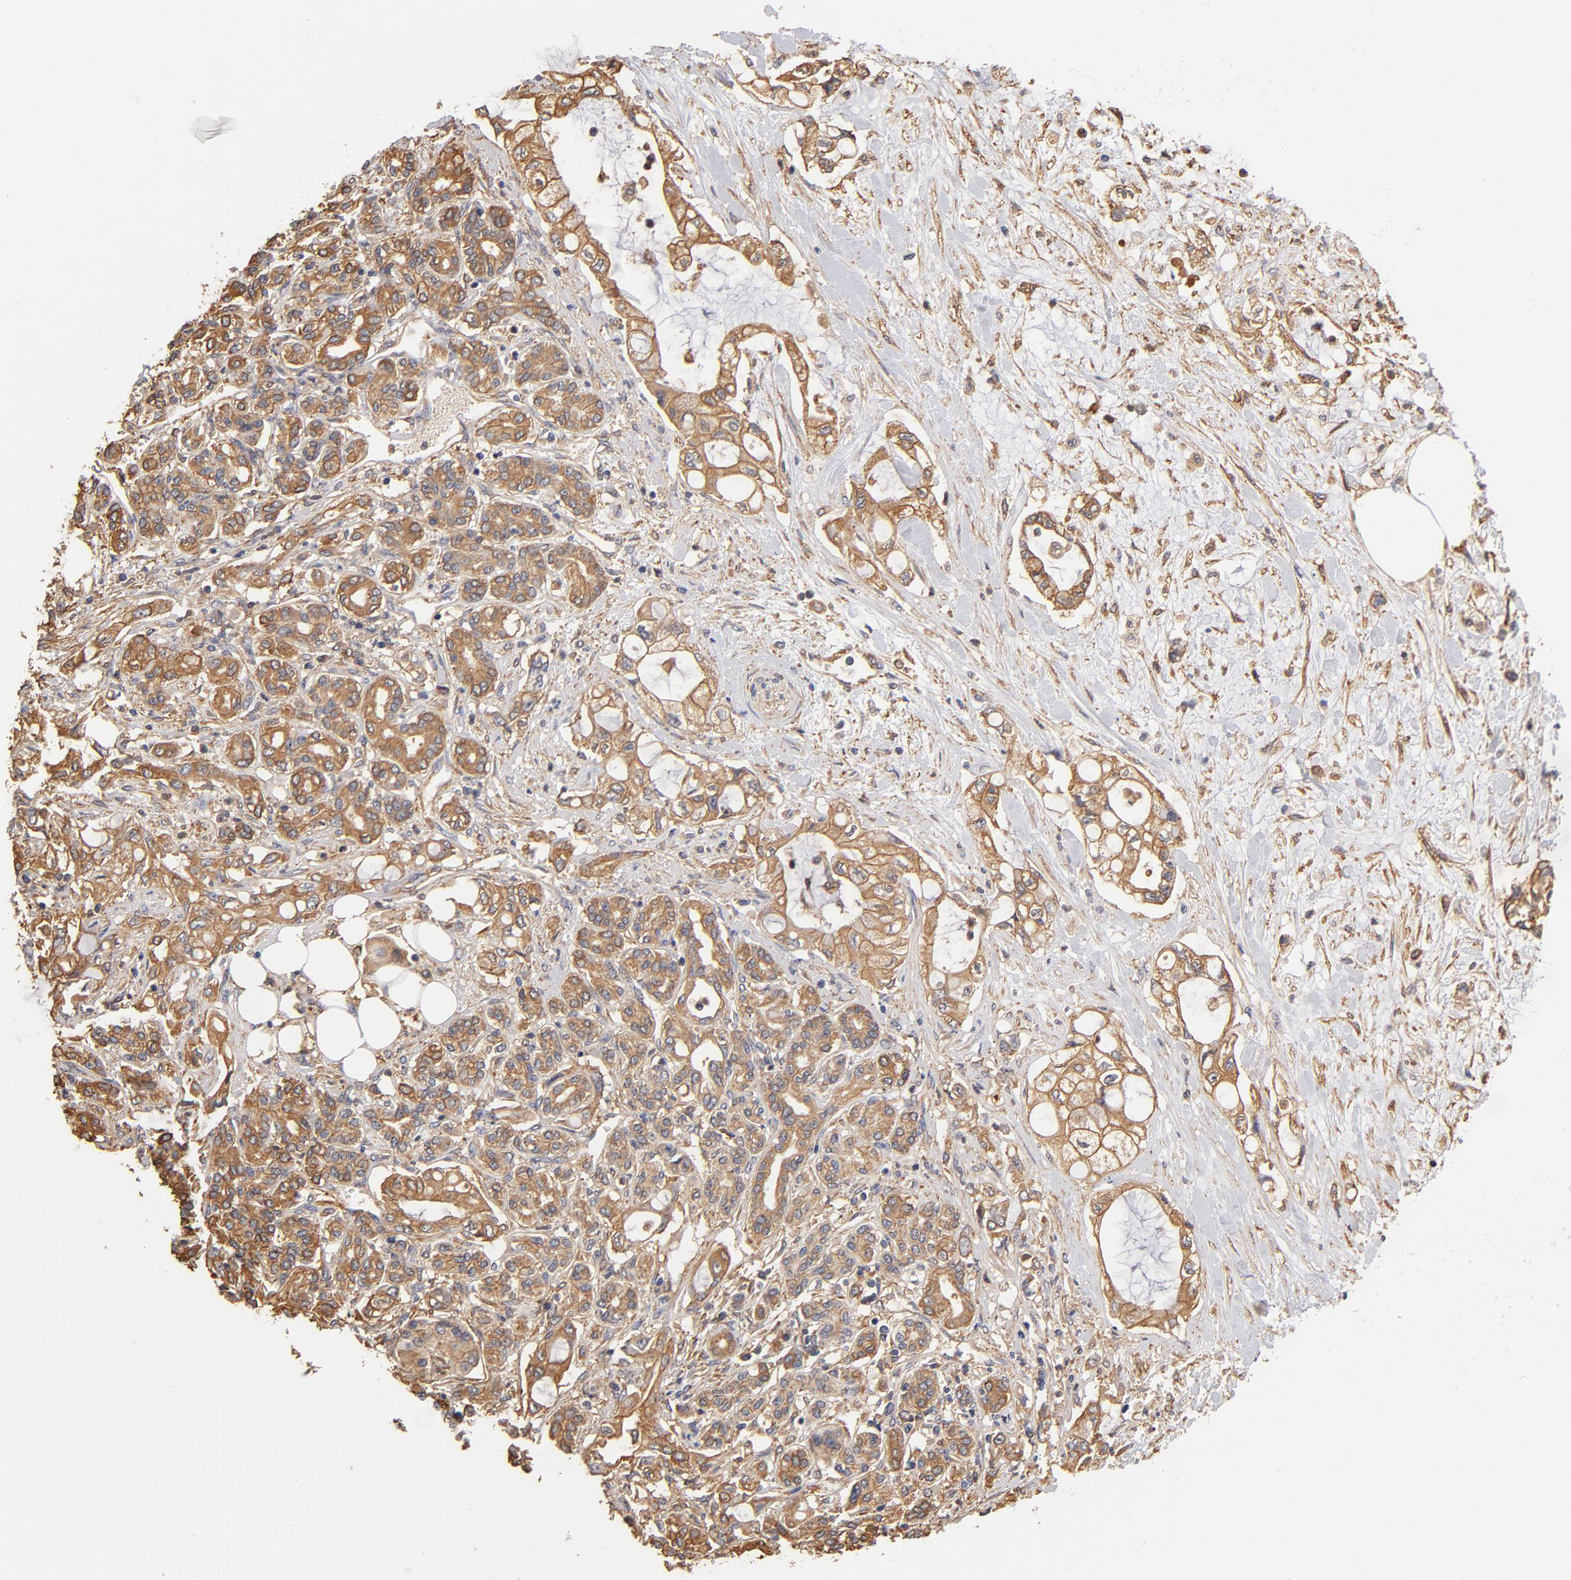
{"staining": {"intensity": "weak", "quantity": ">75%", "location": "cytoplasmic/membranous"}, "tissue": "pancreatic cancer", "cell_type": "Tumor cells", "image_type": "cancer", "snomed": [{"axis": "morphology", "description": "Adenocarcinoma, NOS"}, {"axis": "topography", "description": "Pancreas"}], "caption": "Protein analysis of pancreatic cancer (adenocarcinoma) tissue displays weak cytoplasmic/membranous positivity in approximately >75% of tumor cells. (DAB = brown stain, brightfield microscopy at high magnification).", "gene": "FCMR", "patient": {"sex": "female", "age": 70}}